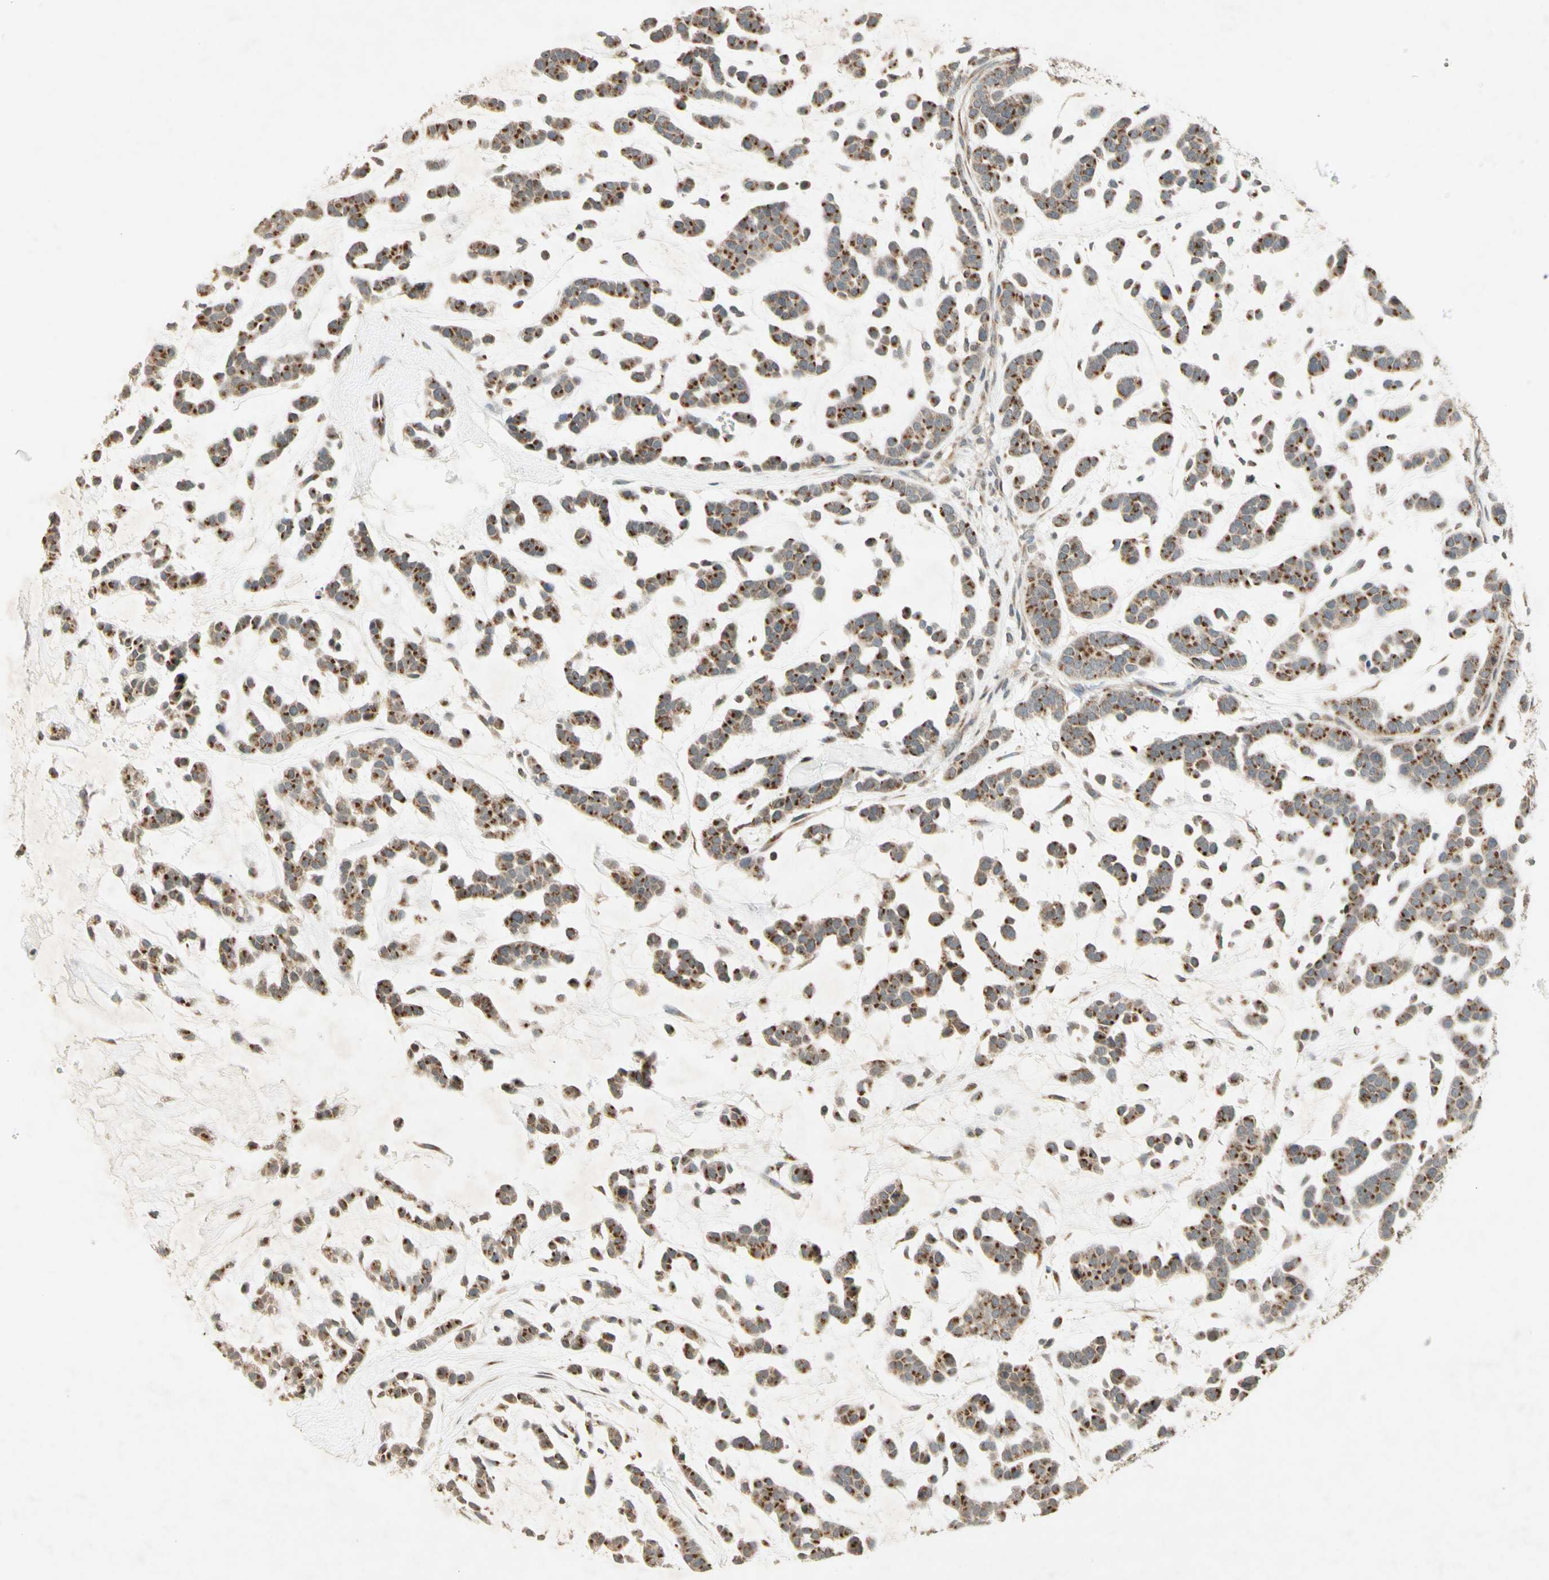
{"staining": {"intensity": "strong", "quantity": ">75%", "location": "cytoplasmic/membranous"}, "tissue": "head and neck cancer", "cell_type": "Tumor cells", "image_type": "cancer", "snomed": [{"axis": "morphology", "description": "Adenocarcinoma, NOS"}, {"axis": "morphology", "description": "Adenoma, NOS"}, {"axis": "topography", "description": "Head-Neck"}], "caption": "An immunohistochemistry (IHC) photomicrograph of tumor tissue is shown. Protein staining in brown shows strong cytoplasmic/membranous positivity in head and neck adenoma within tumor cells.", "gene": "CCNI", "patient": {"sex": "female", "age": 55}}